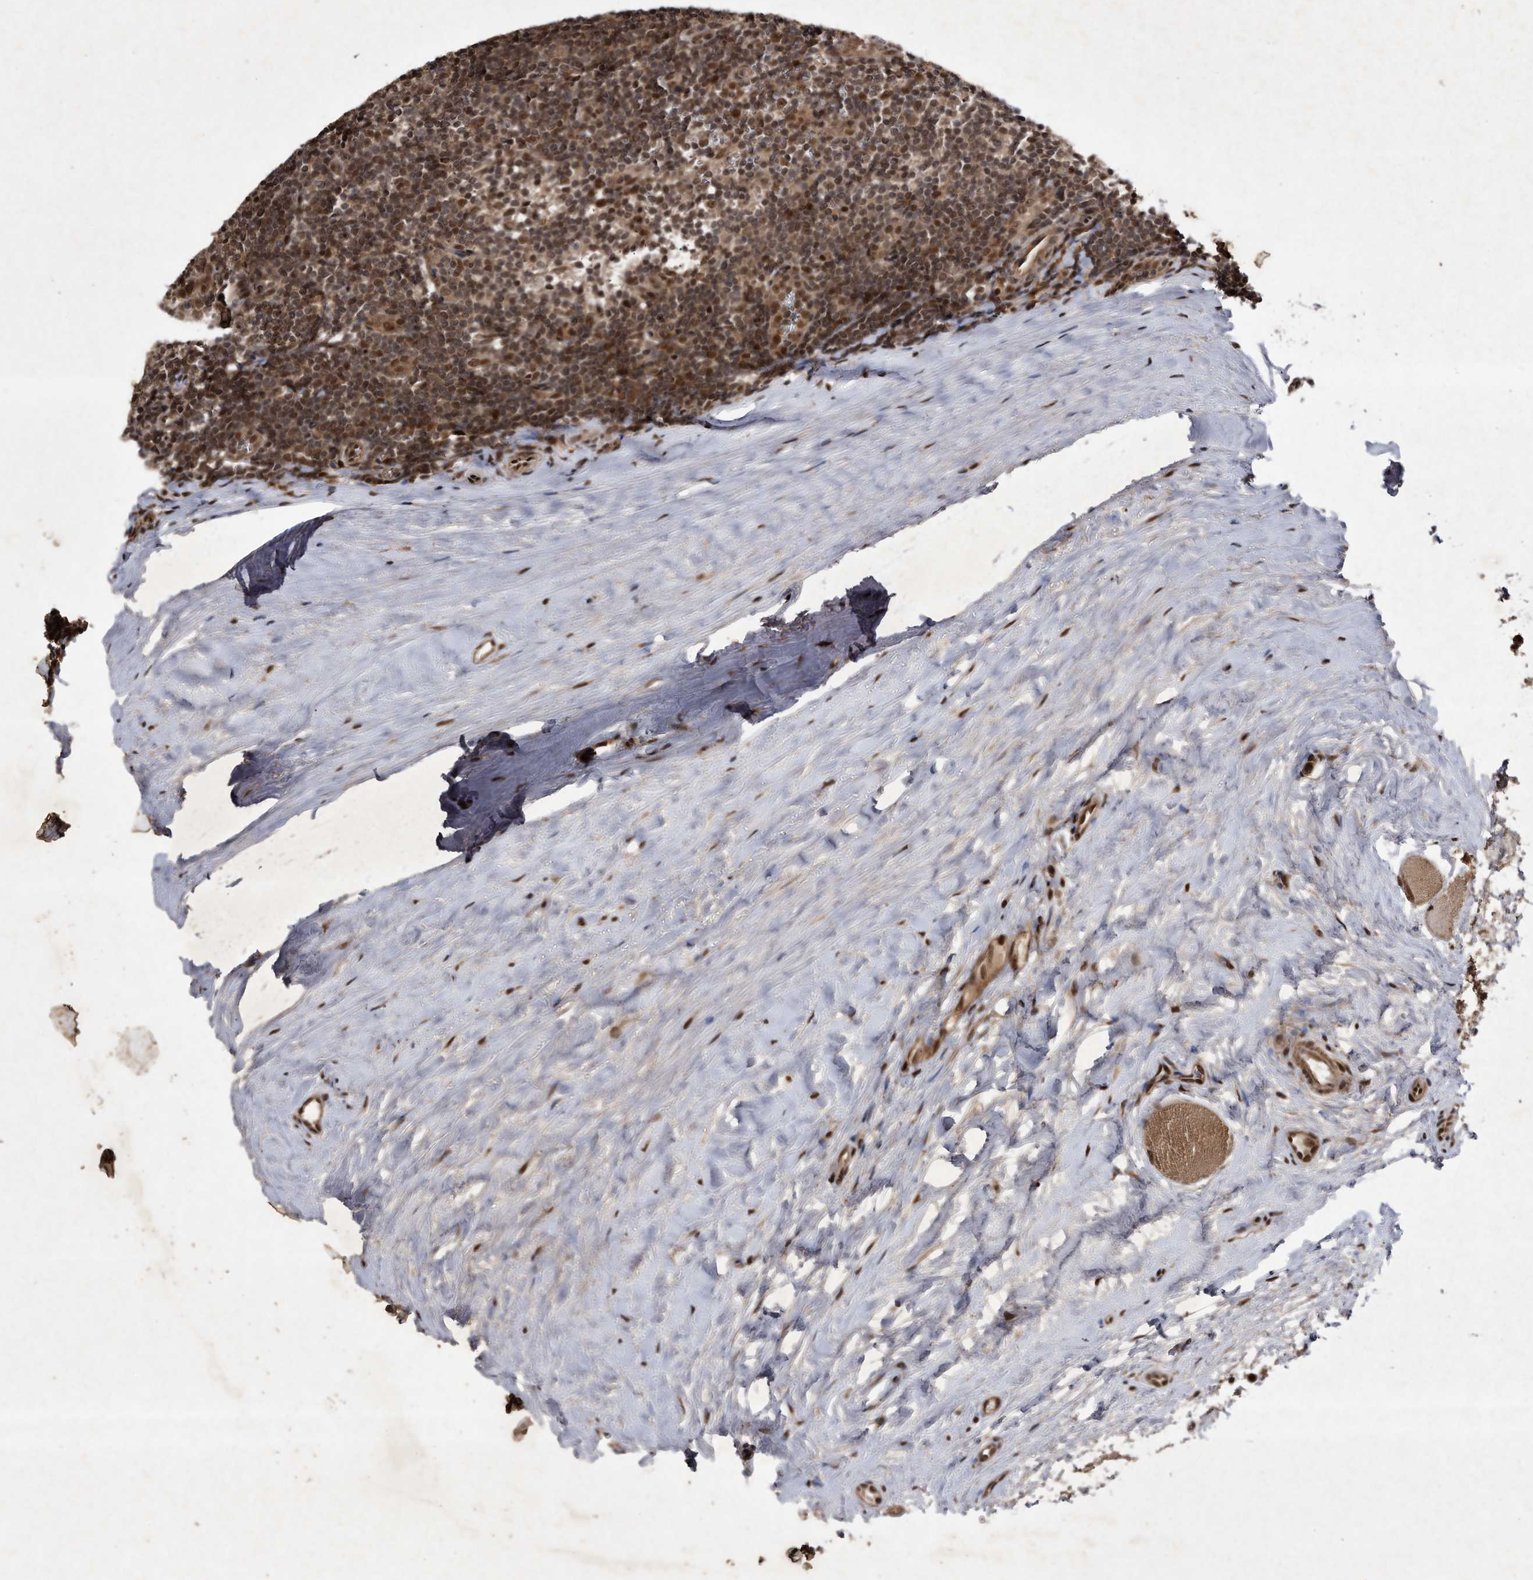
{"staining": {"intensity": "moderate", "quantity": ">75%", "location": "cytoplasmic/membranous,nuclear"}, "tissue": "tonsil", "cell_type": "Germinal center cells", "image_type": "normal", "snomed": [{"axis": "morphology", "description": "Normal tissue, NOS"}, {"axis": "topography", "description": "Tonsil"}], "caption": "Immunohistochemistry (IHC) histopathology image of benign human tonsil stained for a protein (brown), which demonstrates medium levels of moderate cytoplasmic/membranous,nuclear staining in approximately >75% of germinal center cells.", "gene": "RAD23B", "patient": {"sex": "male", "age": 27}}